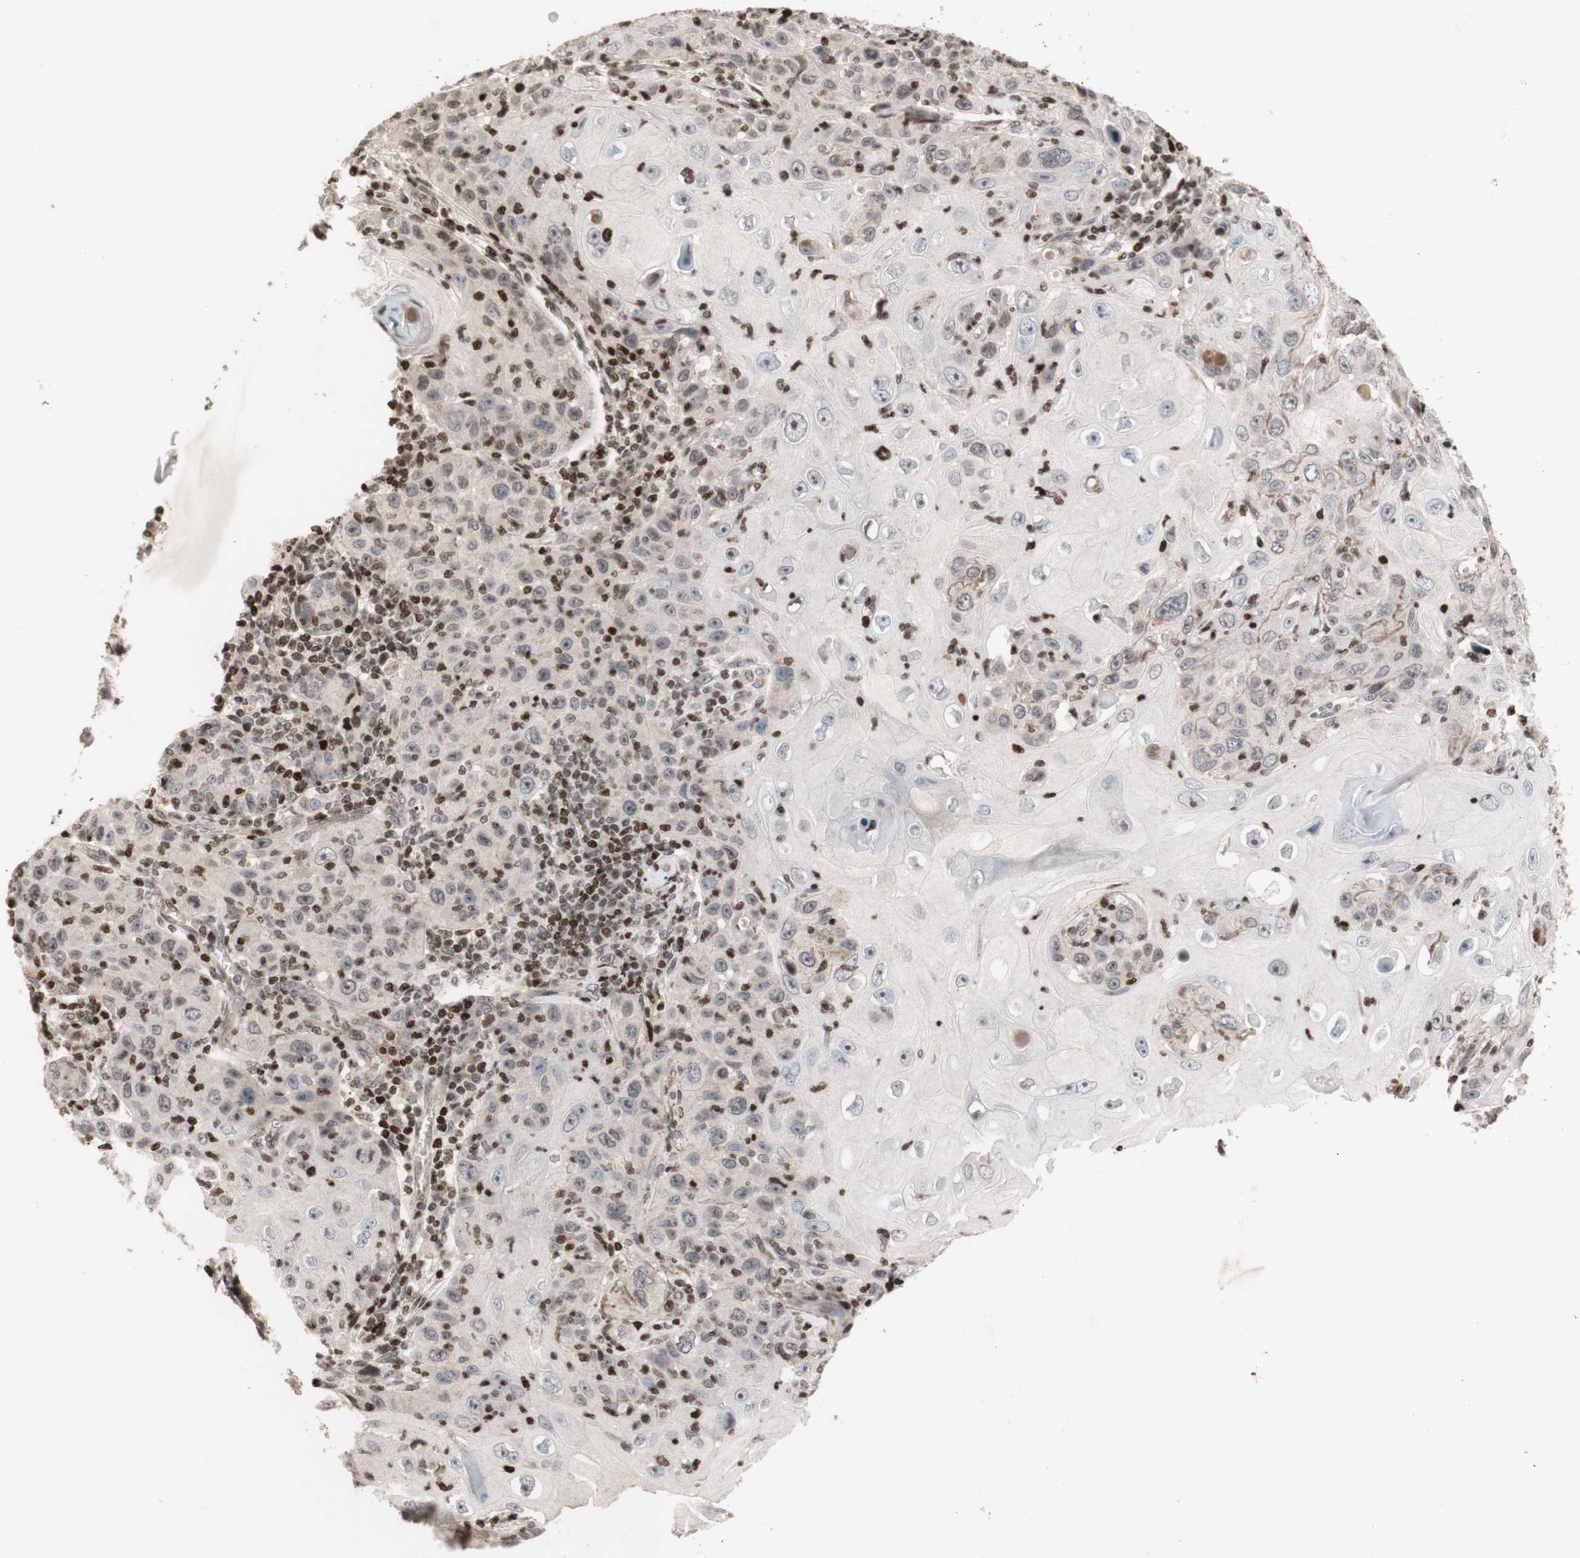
{"staining": {"intensity": "negative", "quantity": "none", "location": "none"}, "tissue": "skin cancer", "cell_type": "Tumor cells", "image_type": "cancer", "snomed": [{"axis": "morphology", "description": "Squamous cell carcinoma, NOS"}, {"axis": "topography", "description": "Skin"}], "caption": "Immunohistochemical staining of squamous cell carcinoma (skin) shows no significant expression in tumor cells. The staining is performed using DAB (3,3'-diaminobenzidine) brown chromogen with nuclei counter-stained in using hematoxylin.", "gene": "POLA1", "patient": {"sex": "female", "age": 88}}